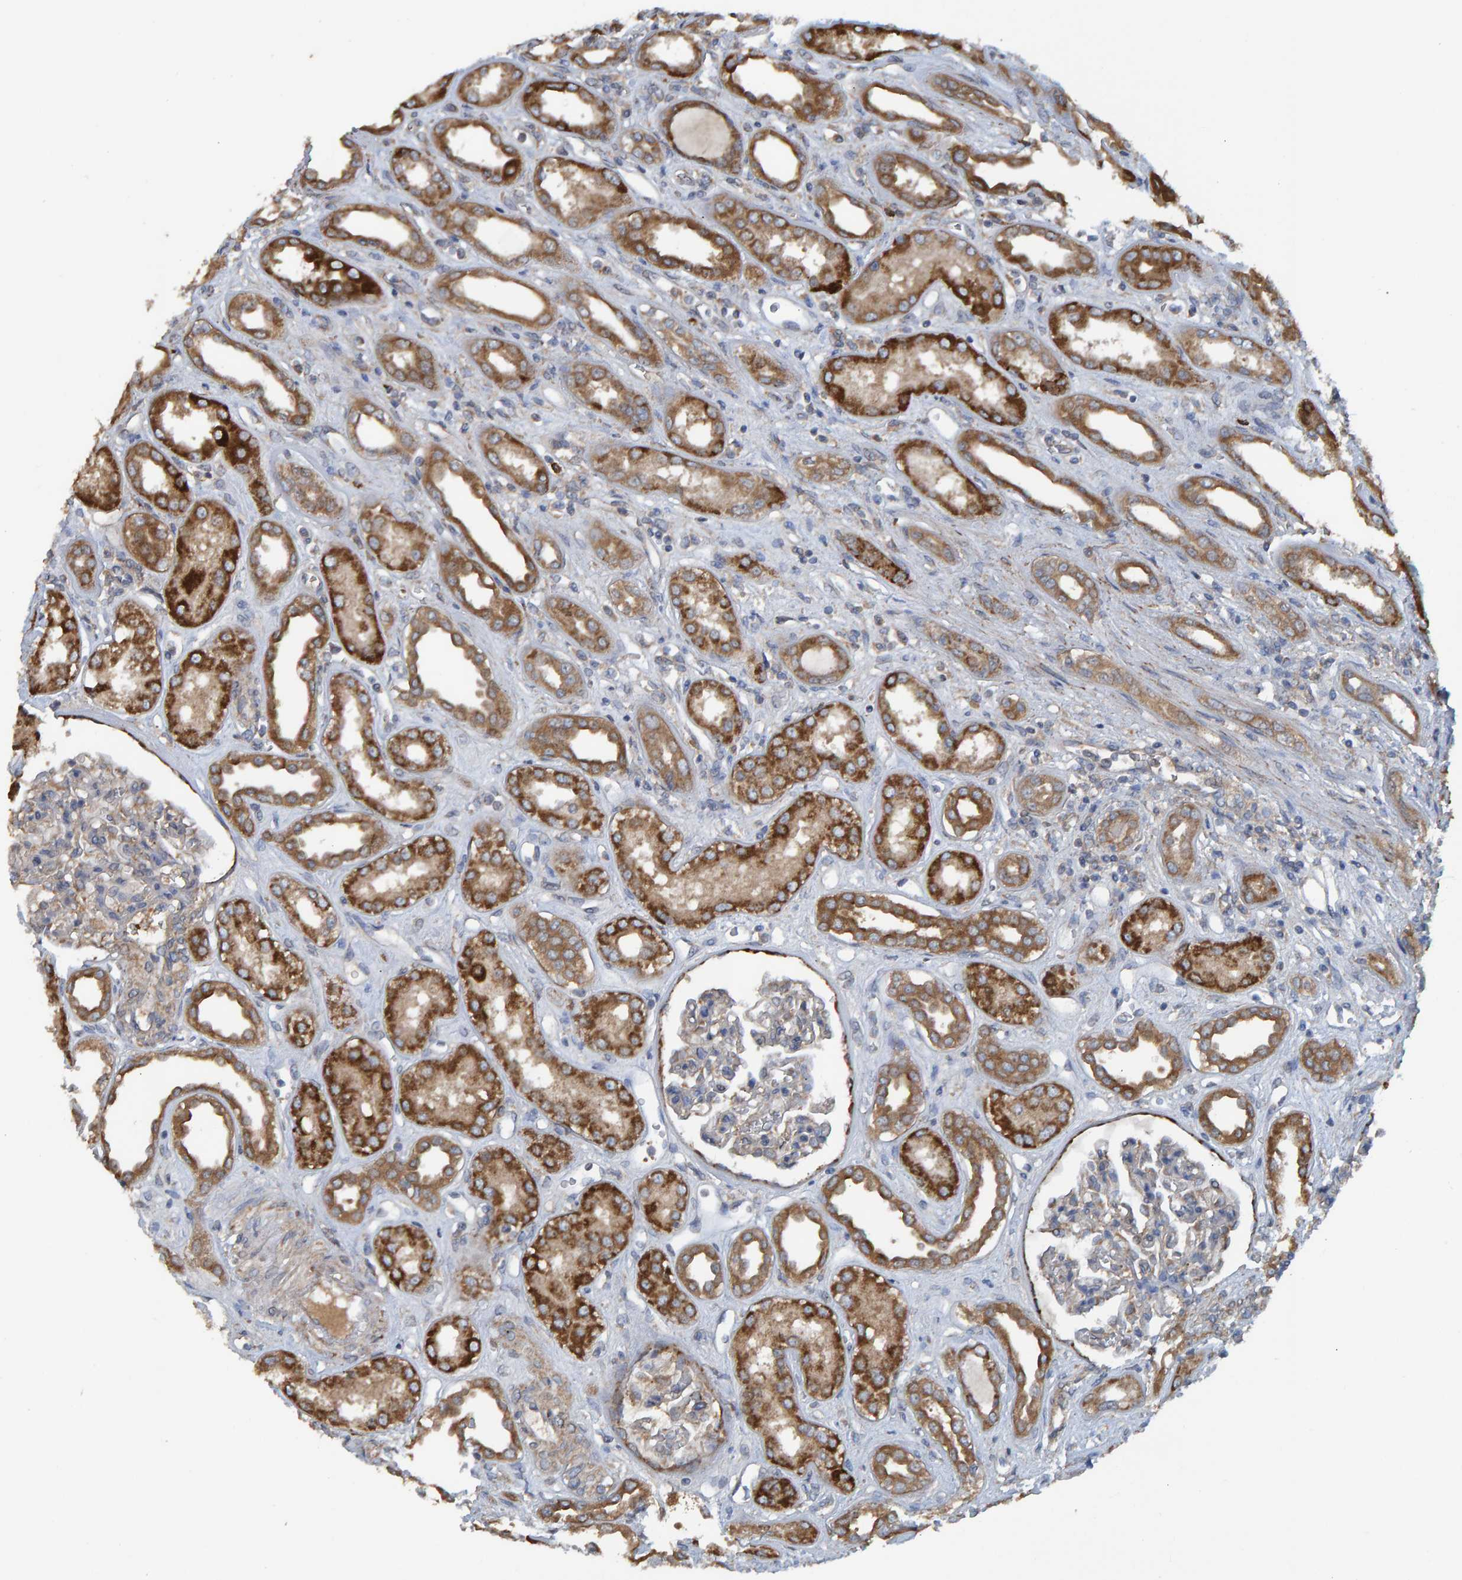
{"staining": {"intensity": "moderate", "quantity": "<25%", "location": "cytoplasmic/membranous"}, "tissue": "kidney", "cell_type": "Cells in glomeruli", "image_type": "normal", "snomed": [{"axis": "morphology", "description": "Normal tissue, NOS"}, {"axis": "topography", "description": "Kidney"}], "caption": "About <25% of cells in glomeruli in benign kidney demonstrate moderate cytoplasmic/membranous protein expression as visualized by brown immunohistochemical staining.", "gene": "LRSAM1", "patient": {"sex": "male", "age": 59}}